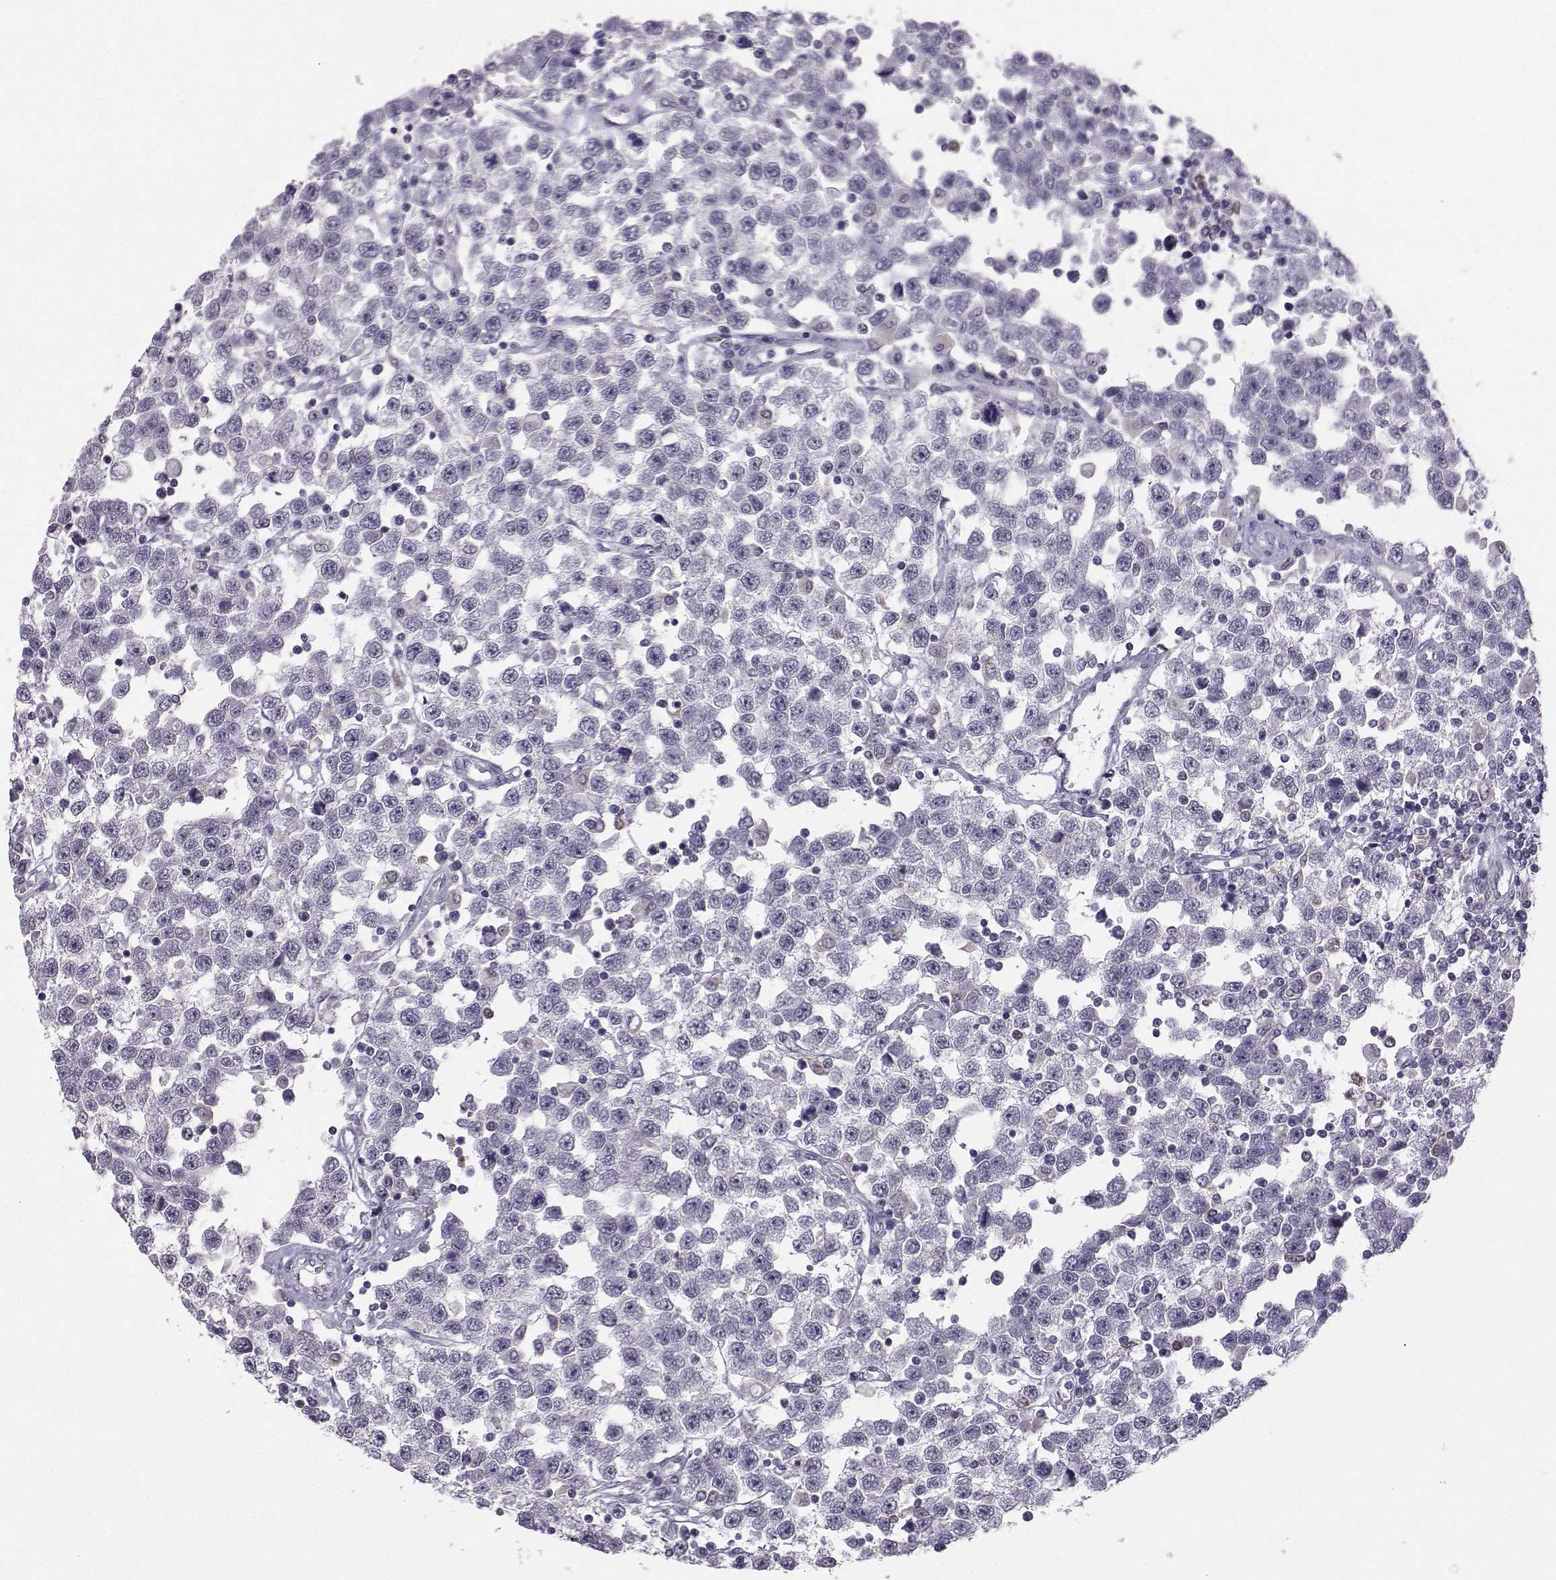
{"staining": {"intensity": "negative", "quantity": "none", "location": "none"}, "tissue": "testis cancer", "cell_type": "Tumor cells", "image_type": "cancer", "snomed": [{"axis": "morphology", "description": "Seminoma, NOS"}, {"axis": "topography", "description": "Testis"}], "caption": "Tumor cells show no significant protein expression in testis seminoma.", "gene": "TBR1", "patient": {"sex": "male", "age": 34}}